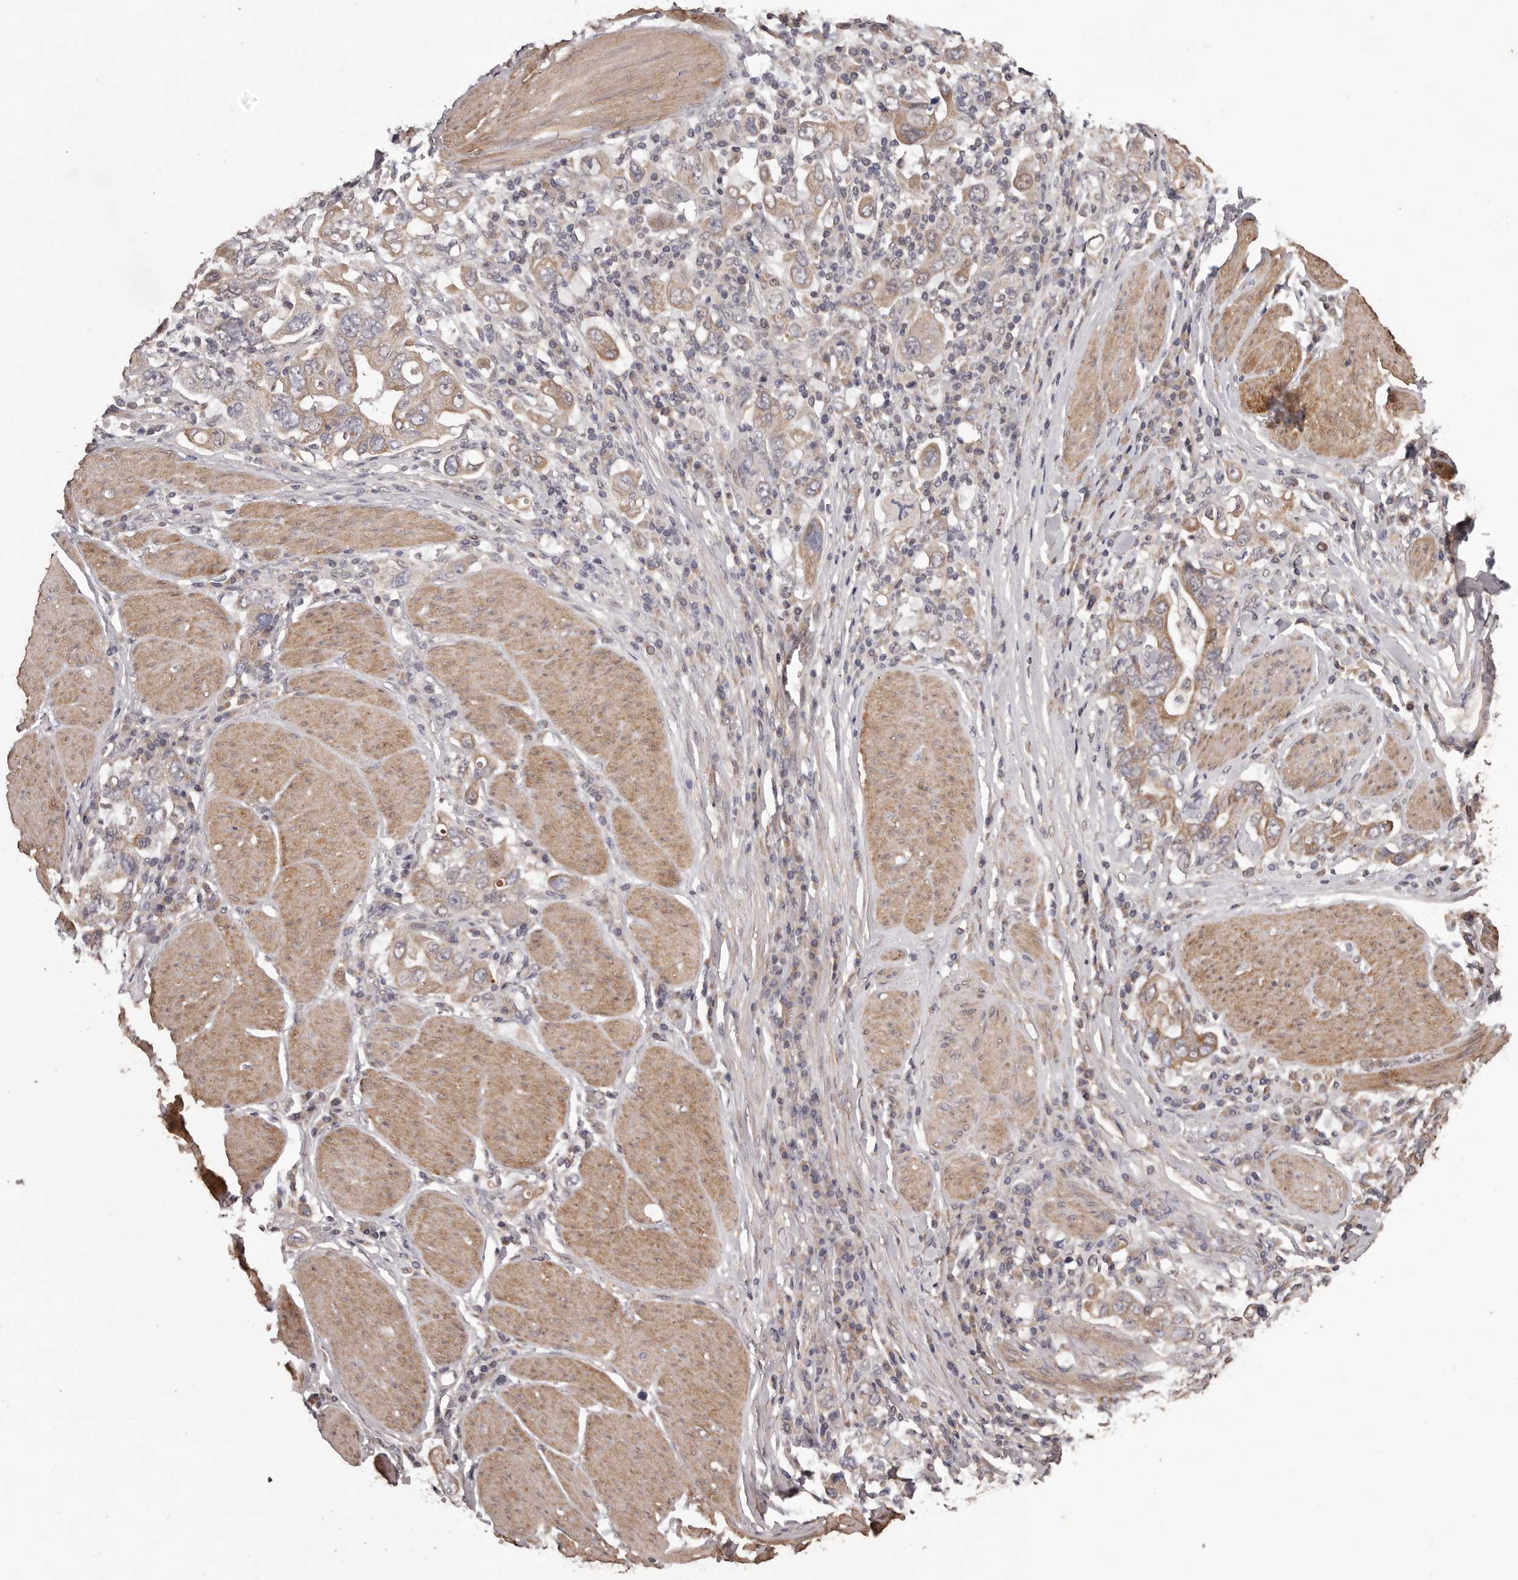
{"staining": {"intensity": "weak", "quantity": ">75%", "location": "cytoplasmic/membranous"}, "tissue": "stomach cancer", "cell_type": "Tumor cells", "image_type": "cancer", "snomed": [{"axis": "morphology", "description": "Adenocarcinoma, NOS"}, {"axis": "topography", "description": "Stomach, upper"}], "caption": "A low amount of weak cytoplasmic/membranous positivity is appreciated in approximately >75% of tumor cells in adenocarcinoma (stomach) tissue.", "gene": "CELF3", "patient": {"sex": "male", "age": 62}}